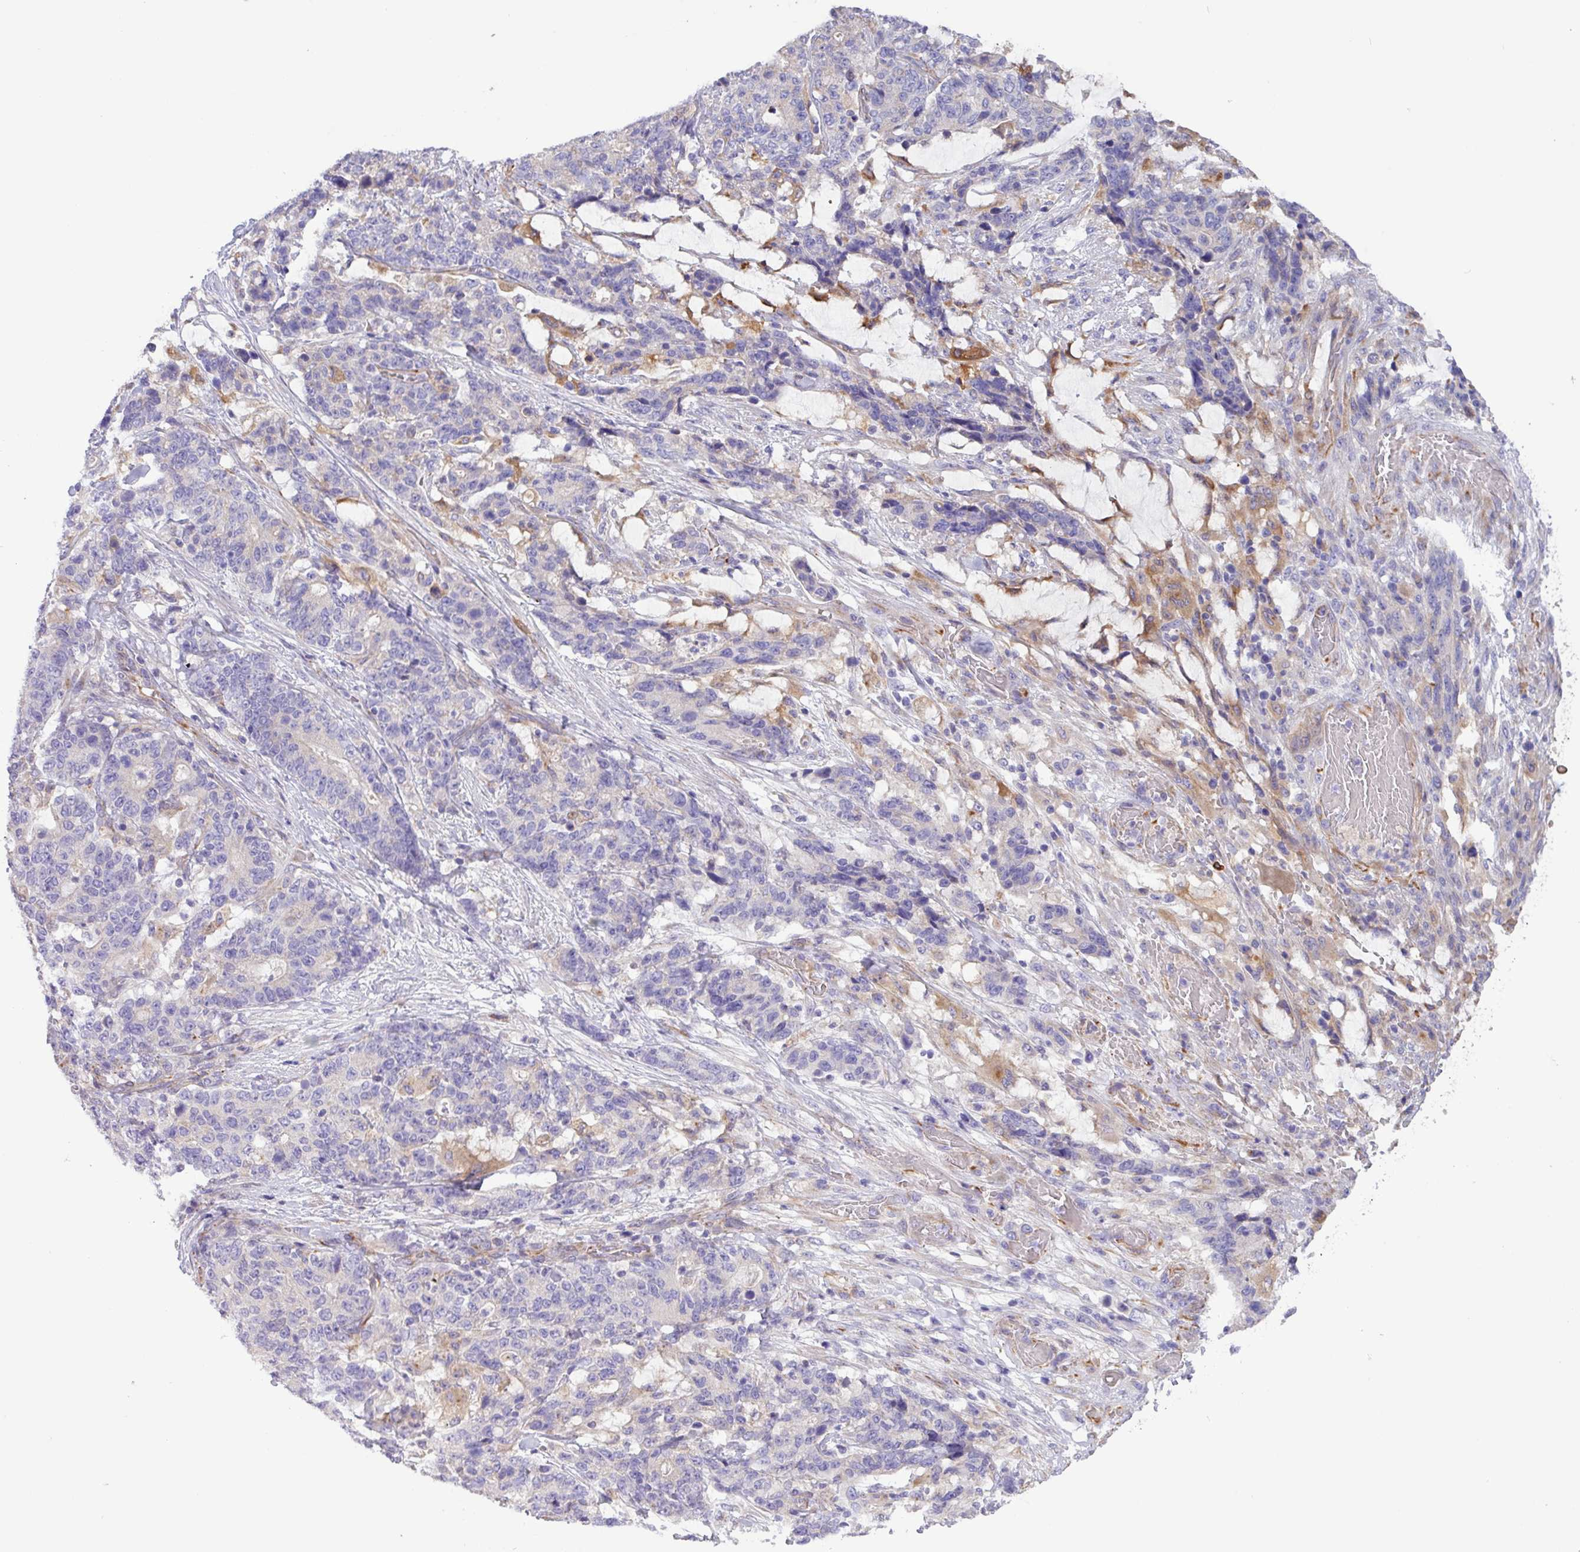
{"staining": {"intensity": "negative", "quantity": "none", "location": "none"}, "tissue": "stomach cancer", "cell_type": "Tumor cells", "image_type": "cancer", "snomed": [{"axis": "morphology", "description": "Normal tissue, NOS"}, {"axis": "morphology", "description": "Adenocarcinoma, NOS"}, {"axis": "topography", "description": "Stomach"}], "caption": "Immunohistochemical staining of human stomach adenocarcinoma displays no significant staining in tumor cells.", "gene": "MRM2", "patient": {"sex": "female", "age": 64}}